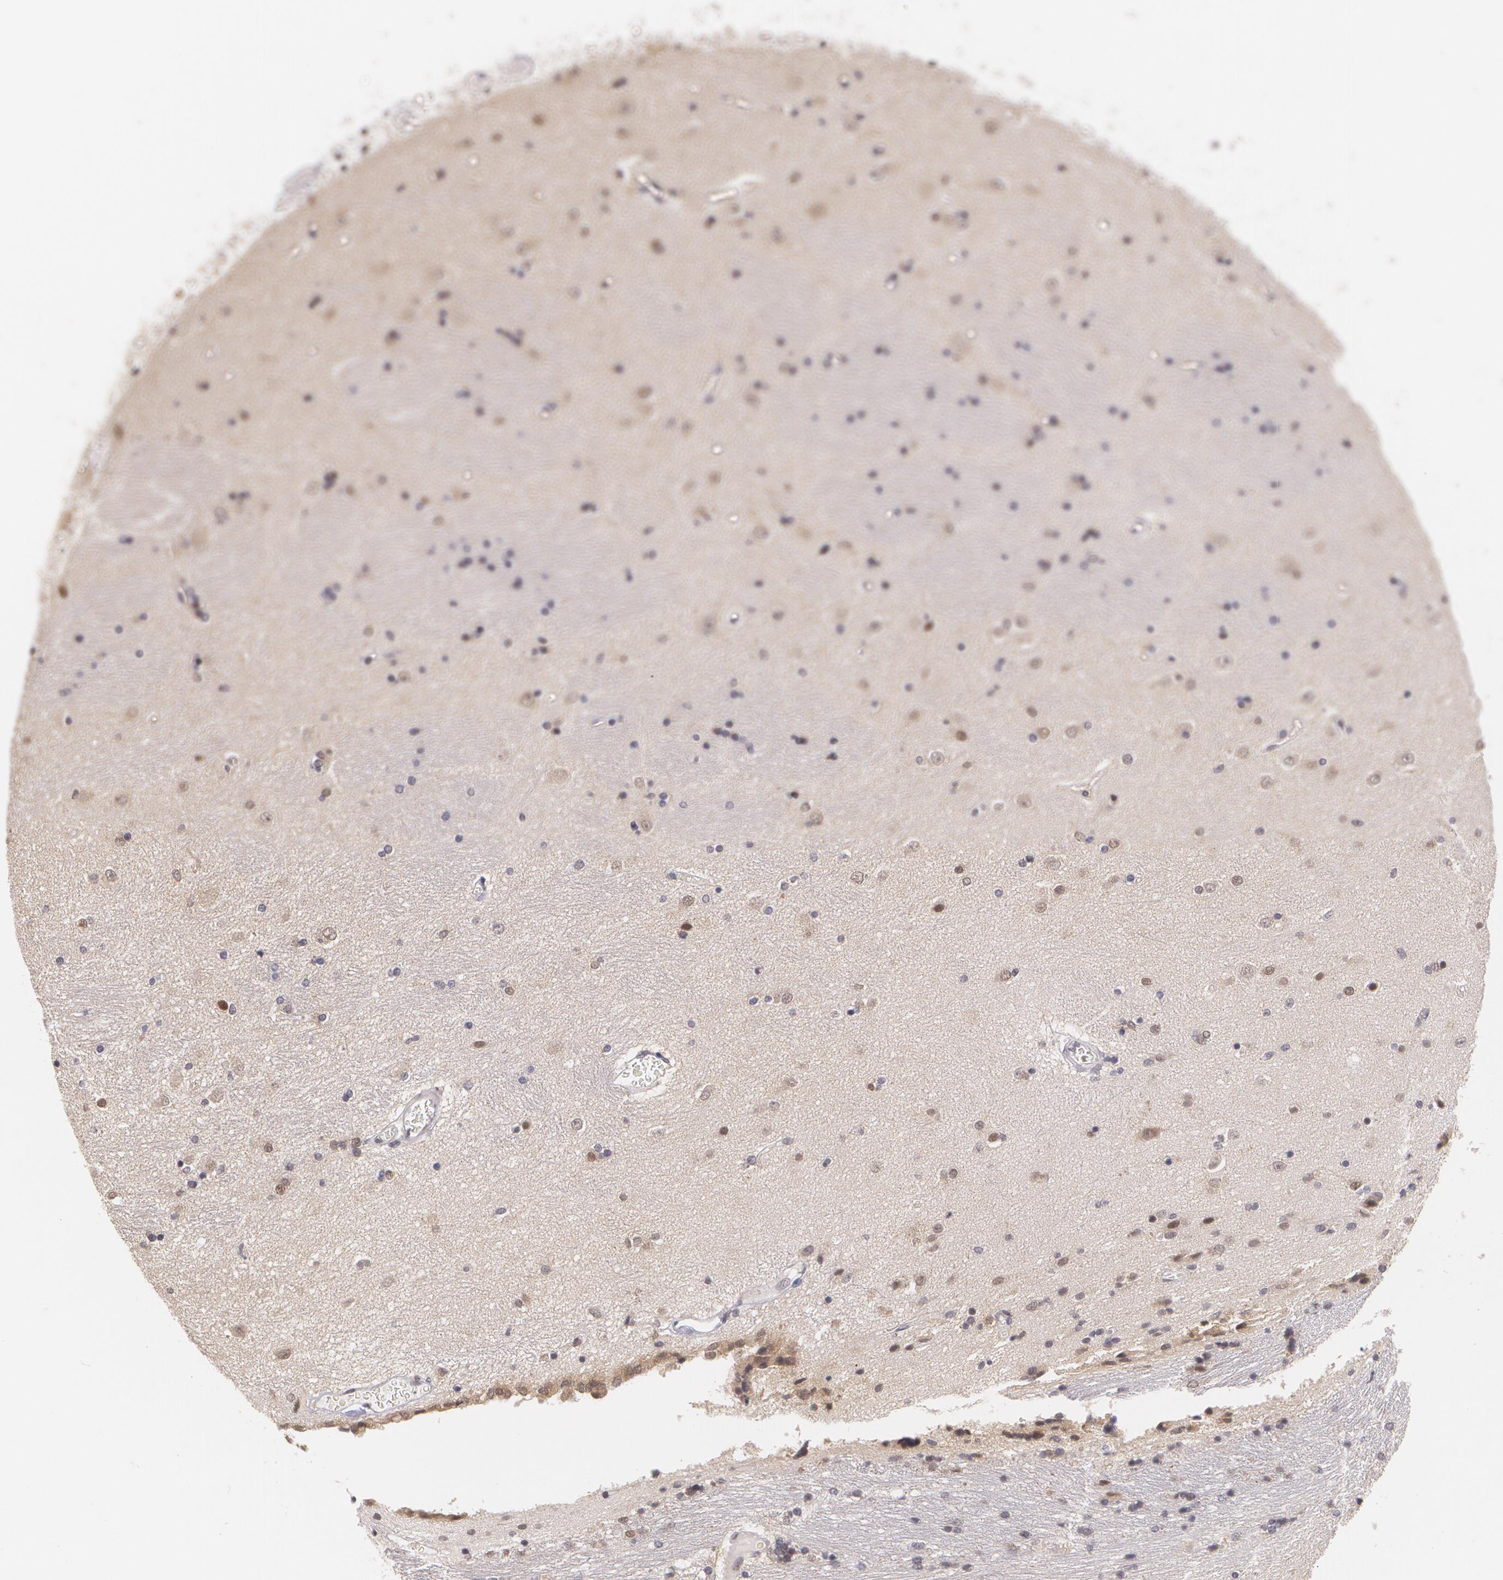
{"staining": {"intensity": "weak", "quantity": "<25%", "location": "nuclear"}, "tissue": "hippocampus", "cell_type": "Glial cells", "image_type": "normal", "snomed": [{"axis": "morphology", "description": "Normal tissue, NOS"}, {"axis": "topography", "description": "Hippocampus"}], "caption": "High power microscopy histopathology image of an IHC micrograph of benign hippocampus, revealing no significant expression in glial cells.", "gene": "ALX1", "patient": {"sex": "female", "age": 54}}